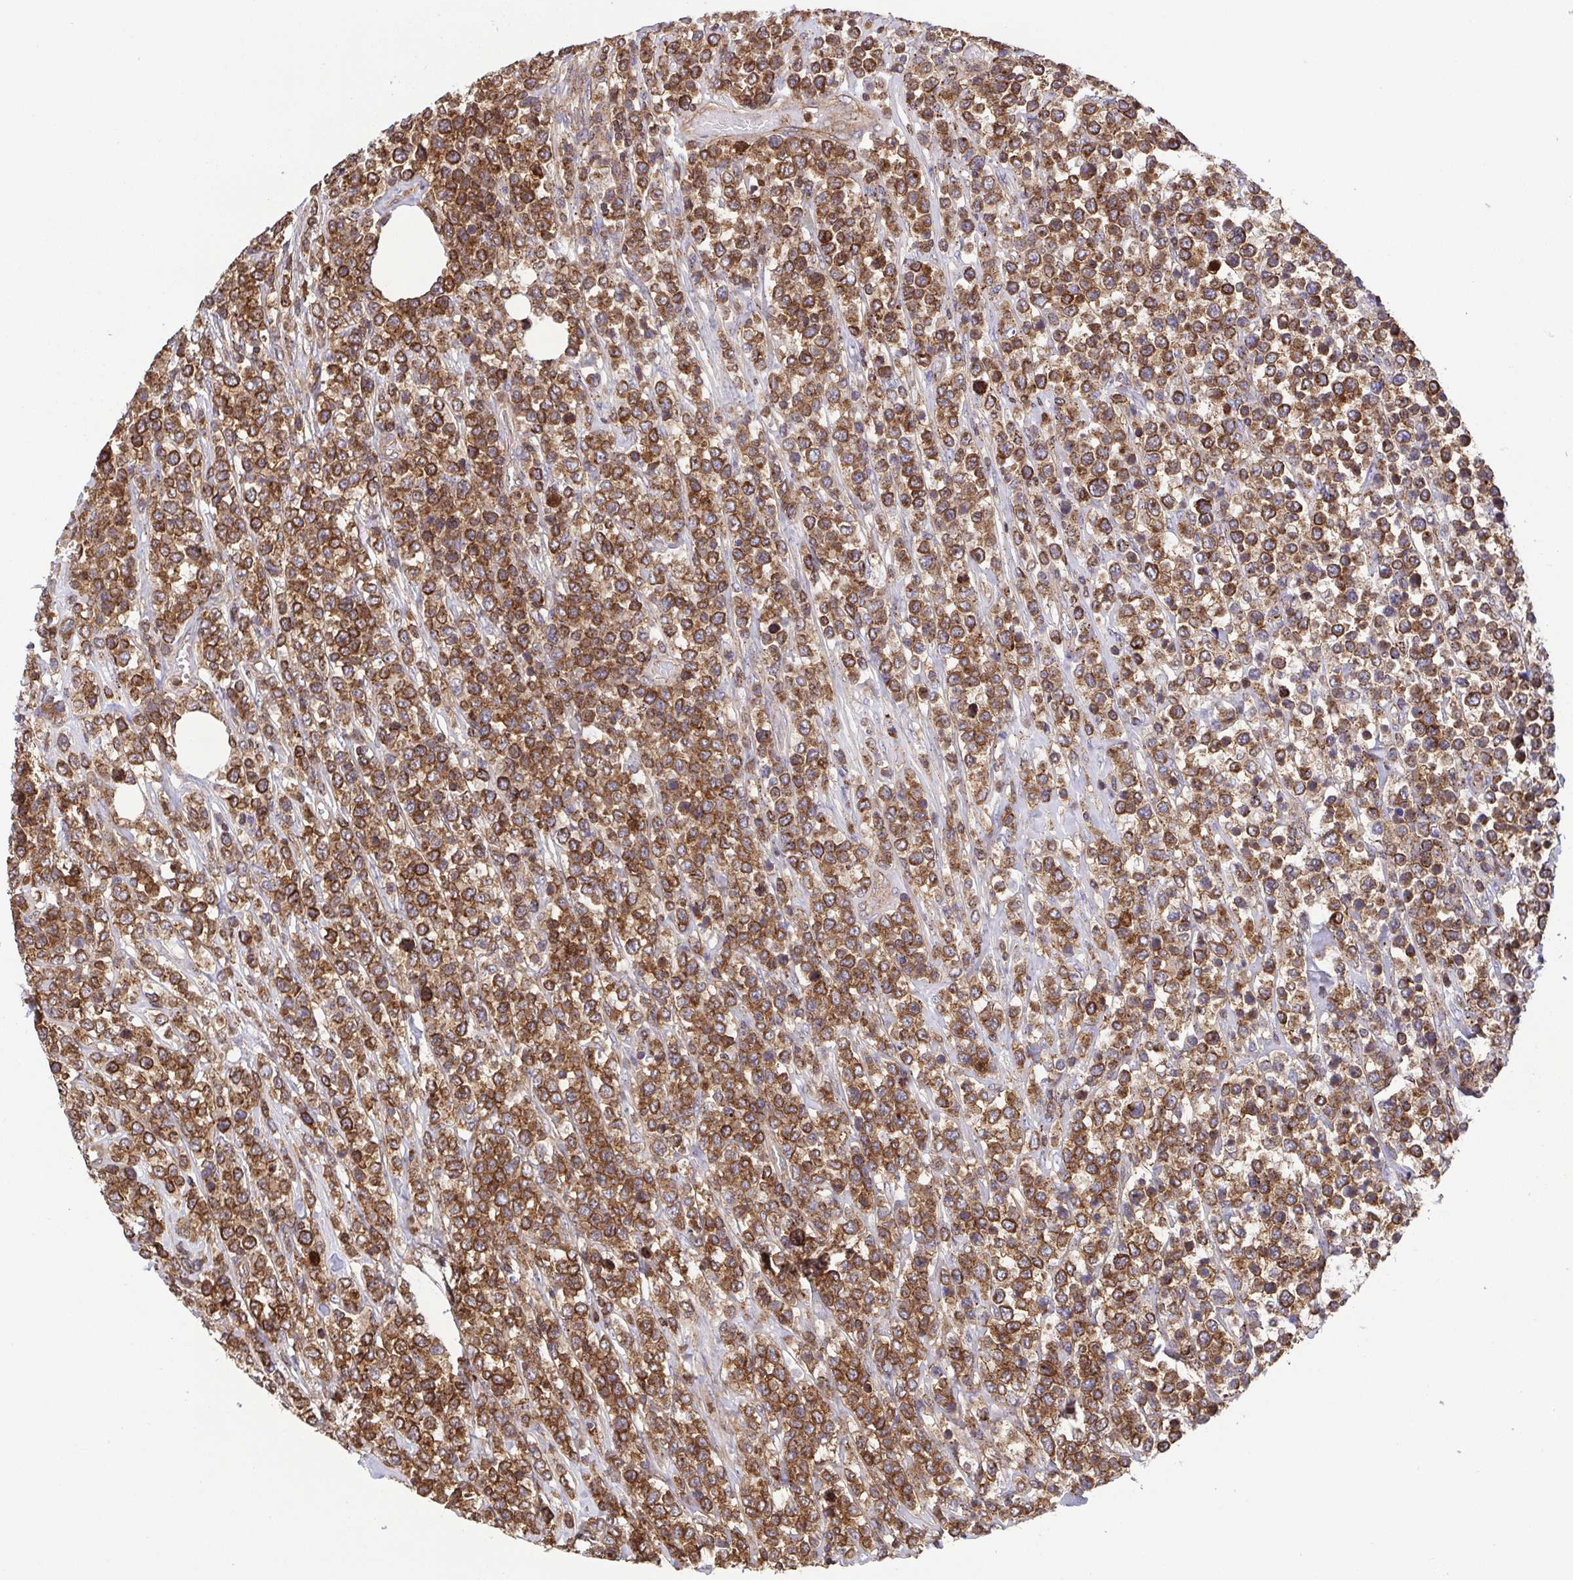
{"staining": {"intensity": "moderate", "quantity": ">75%", "location": "cytoplasmic/membranous"}, "tissue": "lymphoma", "cell_type": "Tumor cells", "image_type": "cancer", "snomed": [{"axis": "morphology", "description": "Malignant lymphoma, non-Hodgkin's type, High grade"}, {"axis": "topography", "description": "Soft tissue"}], "caption": "A photomicrograph of human lymphoma stained for a protein reveals moderate cytoplasmic/membranous brown staining in tumor cells.", "gene": "CHMP1B", "patient": {"sex": "female", "age": 56}}